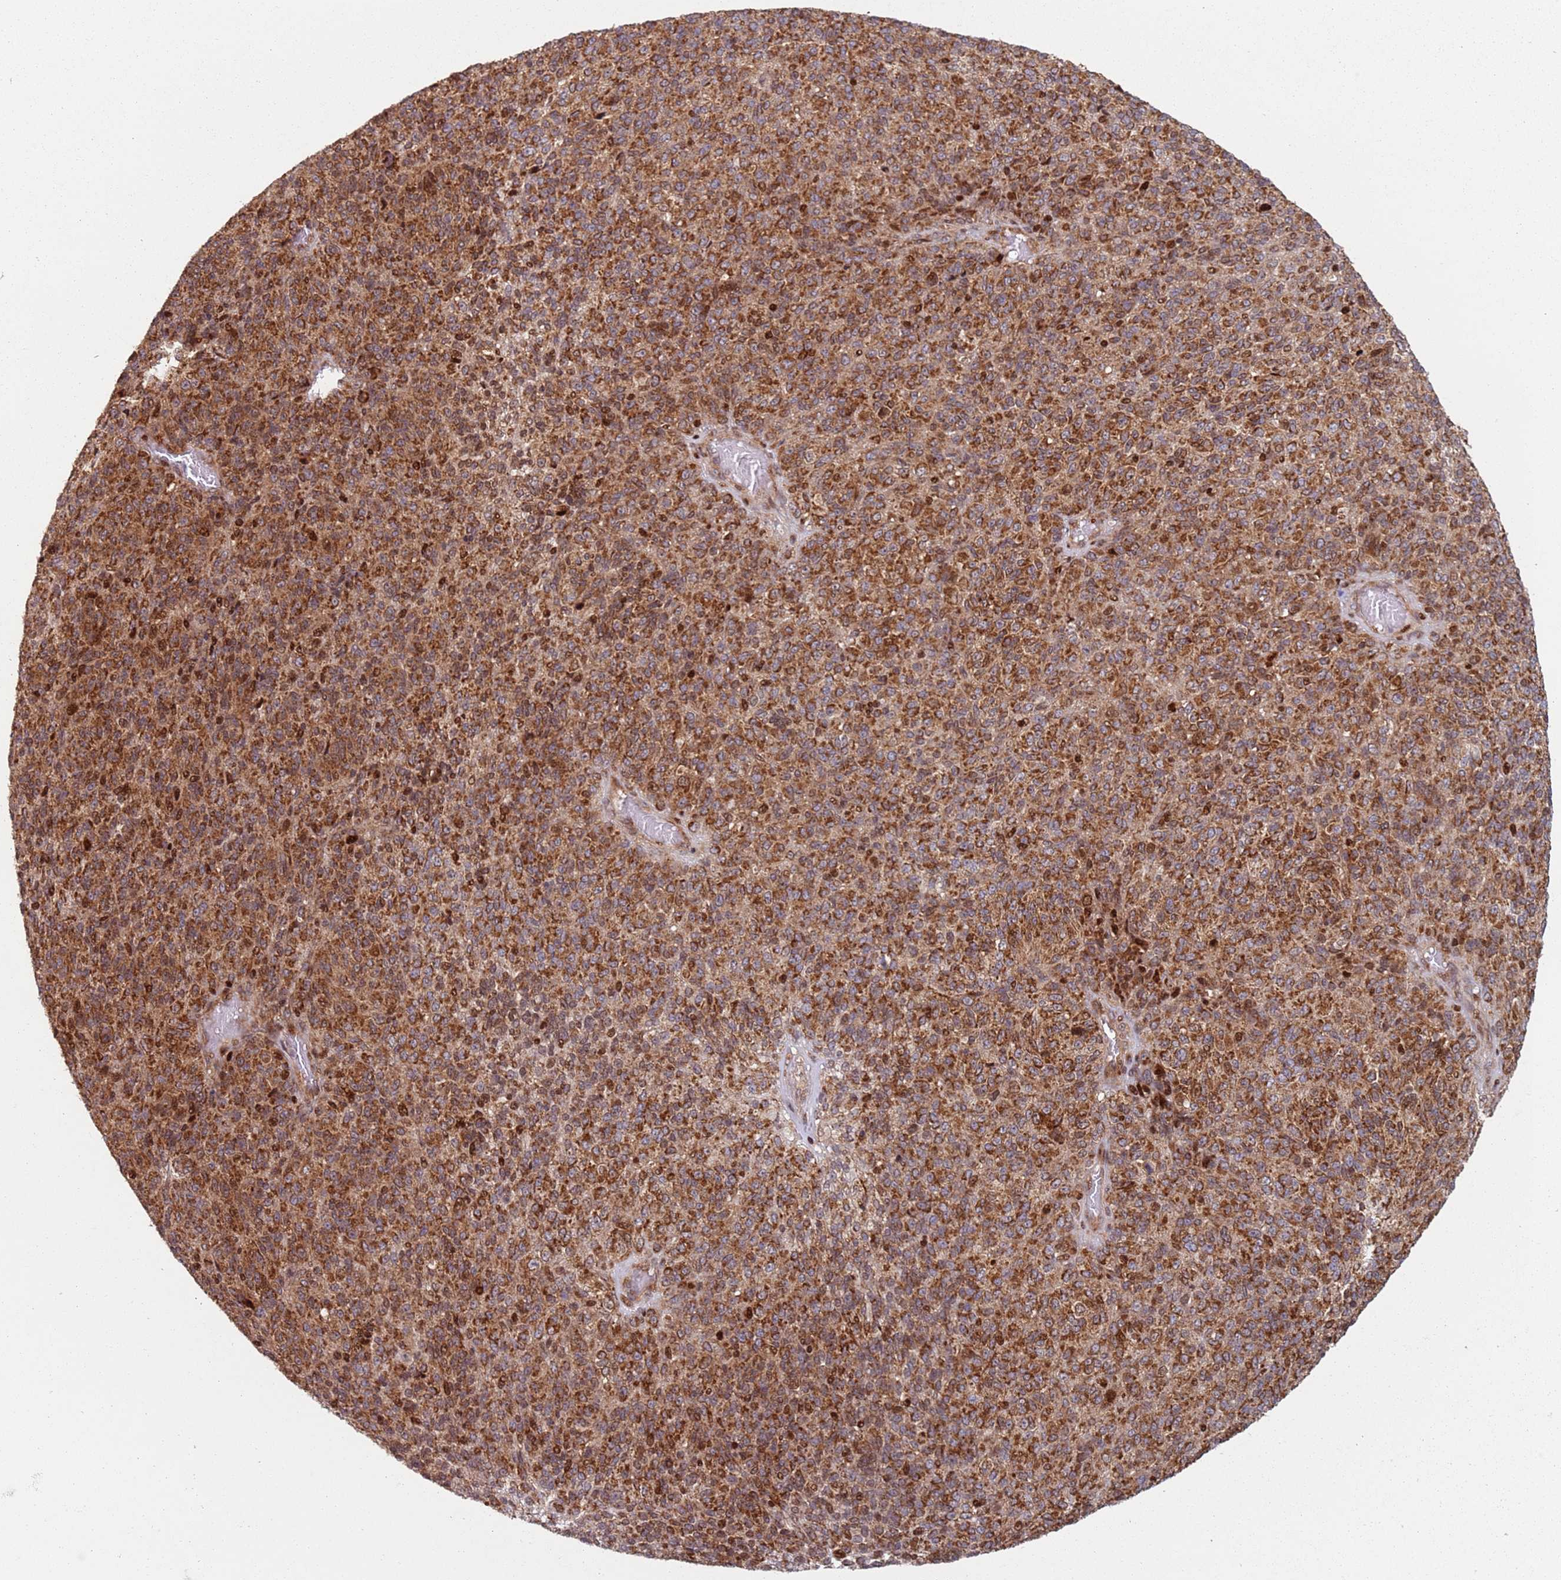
{"staining": {"intensity": "strong", "quantity": ">75%", "location": "cytoplasmic/membranous"}, "tissue": "melanoma", "cell_type": "Tumor cells", "image_type": "cancer", "snomed": [{"axis": "morphology", "description": "Malignant melanoma, Metastatic site"}, {"axis": "topography", "description": "Brain"}], "caption": "Brown immunohistochemical staining in human melanoma exhibits strong cytoplasmic/membranous positivity in approximately >75% of tumor cells.", "gene": "HNRNPLL", "patient": {"sex": "female", "age": 56}}